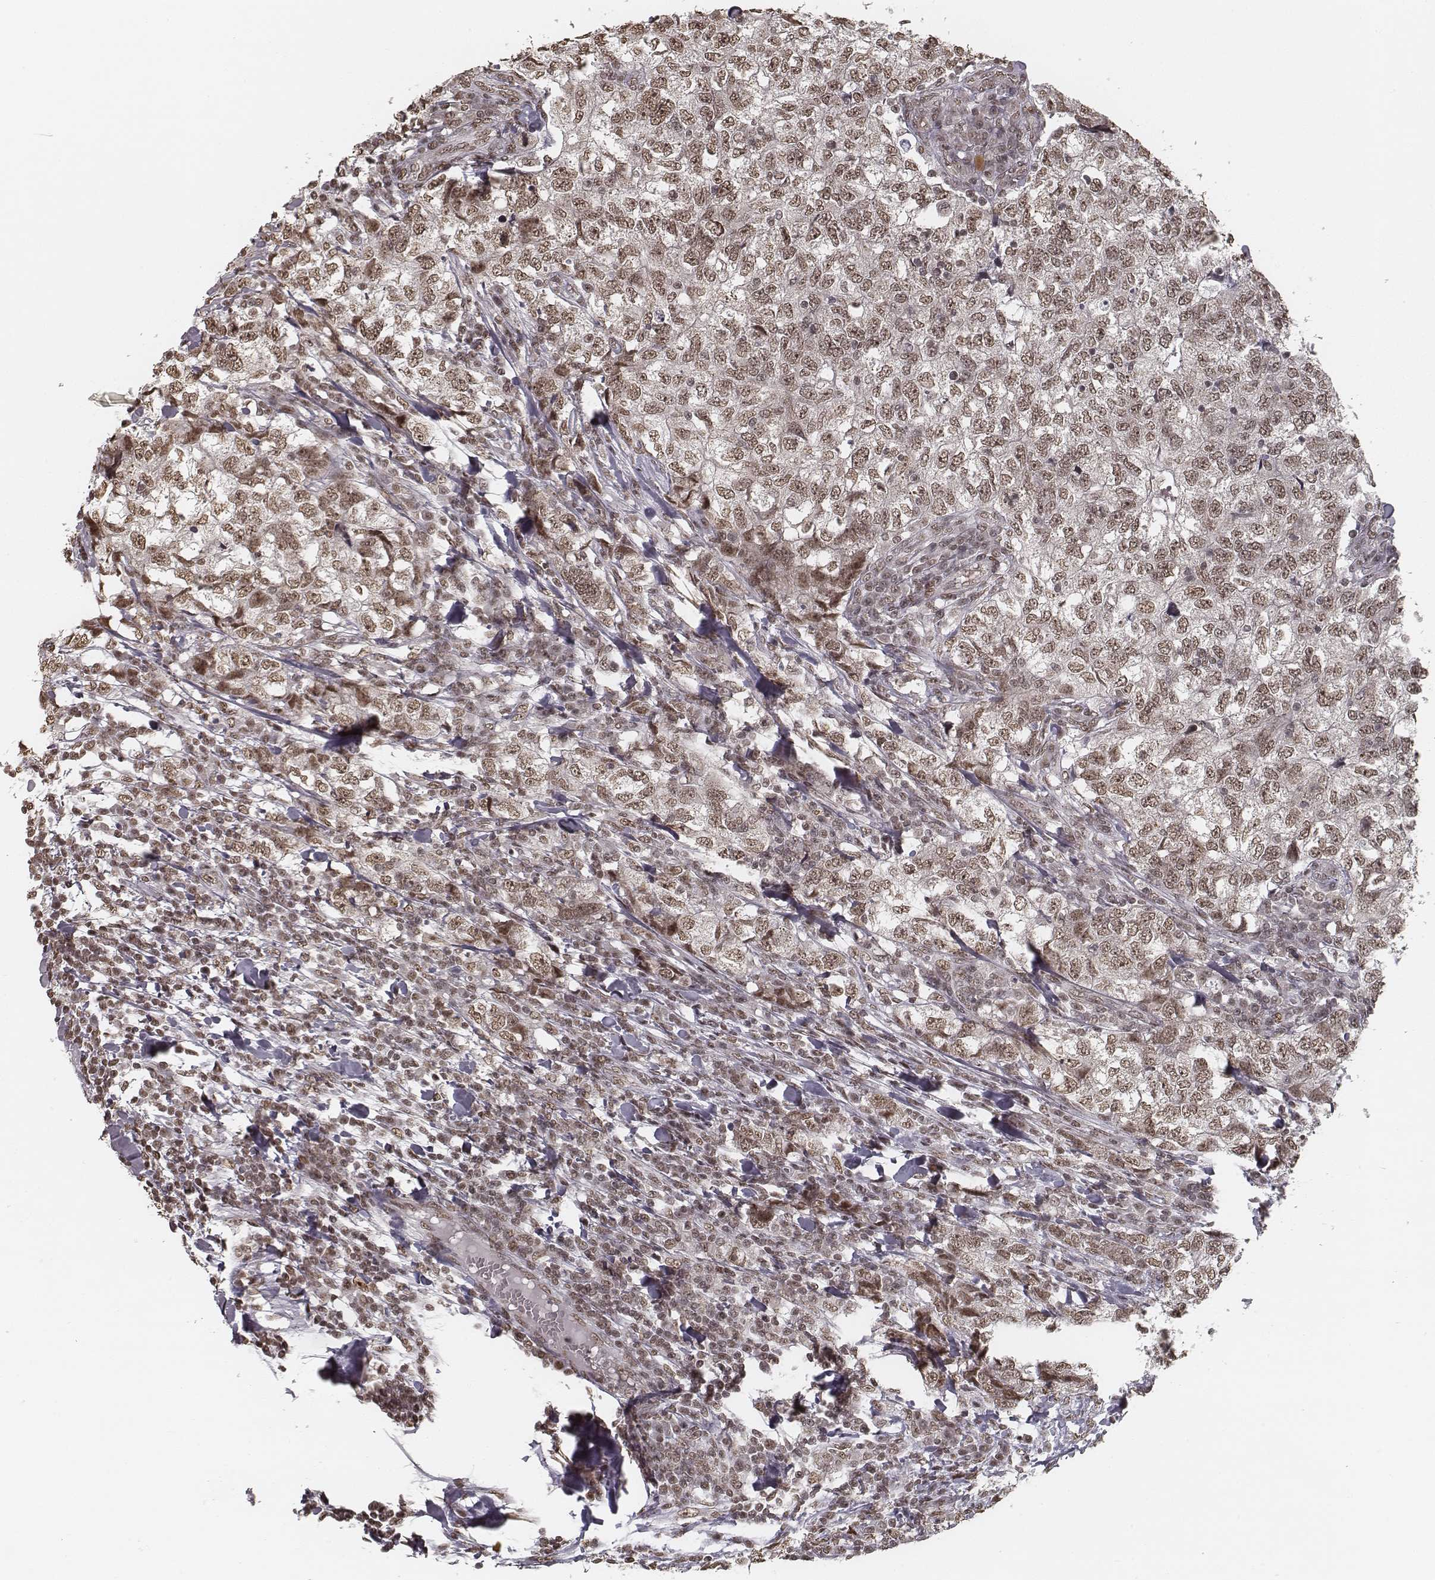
{"staining": {"intensity": "weak", "quantity": ">75%", "location": "nuclear"}, "tissue": "breast cancer", "cell_type": "Tumor cells", "image_type": "cancer", "snomed": [{"axis": "morphology", "description": "Duct carcinoma"}, {"axis": "topography", "description": "Breast"}], "caption": "Protein expression analysis of human breast cancer reveals weak nuclear expression in about >75% of tumor cells. (Stains: DAB in brown, nuclei in blue, Microscopy: brightfield microscopy at high magnification).", "gene": "HMGA2", "patient": {"sex": "female", "age": 30}}